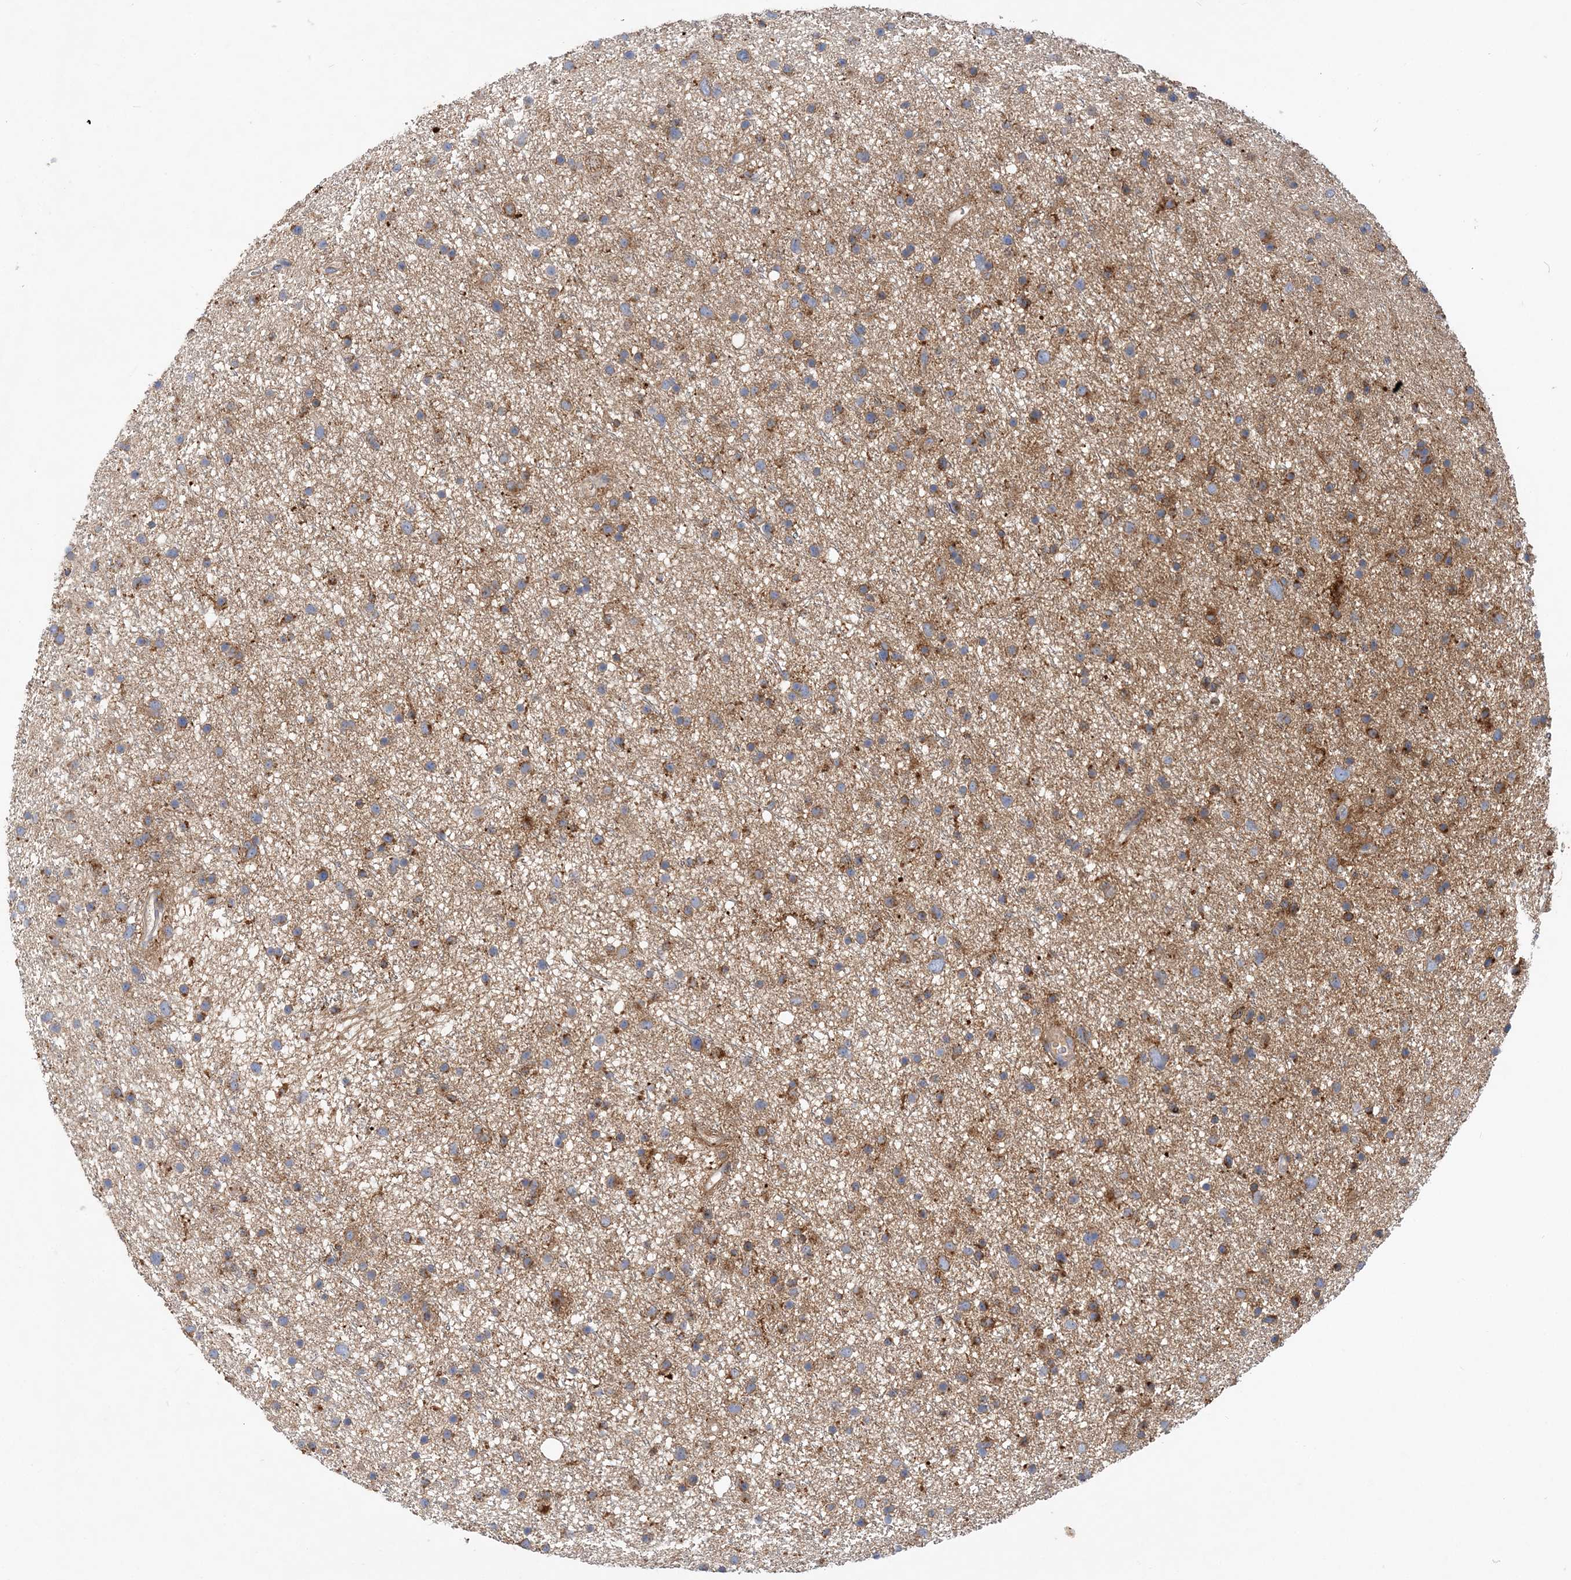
{"staining": {"intensity": "moderate", "quantity": ">75%", "location": "cytoplasmic/membranous"}, "tissue": "glioma", "cell_type": "Tumor cells", "image_type": "cancer", "snomed": [{"axis": "morphology", "description": "Glioma, malignant, Low grade"}, {"axis": "topography", "description": "Cerebral cortex"}], "caption": "The micrograph demonstrates staining of malignant glioma (low-grade), revealing moderate cytoplasmic/membranous protein expression (brown color) within tumor cells.", "gene": "GRINA", "patient": {"sex": "female", "age": 39}}